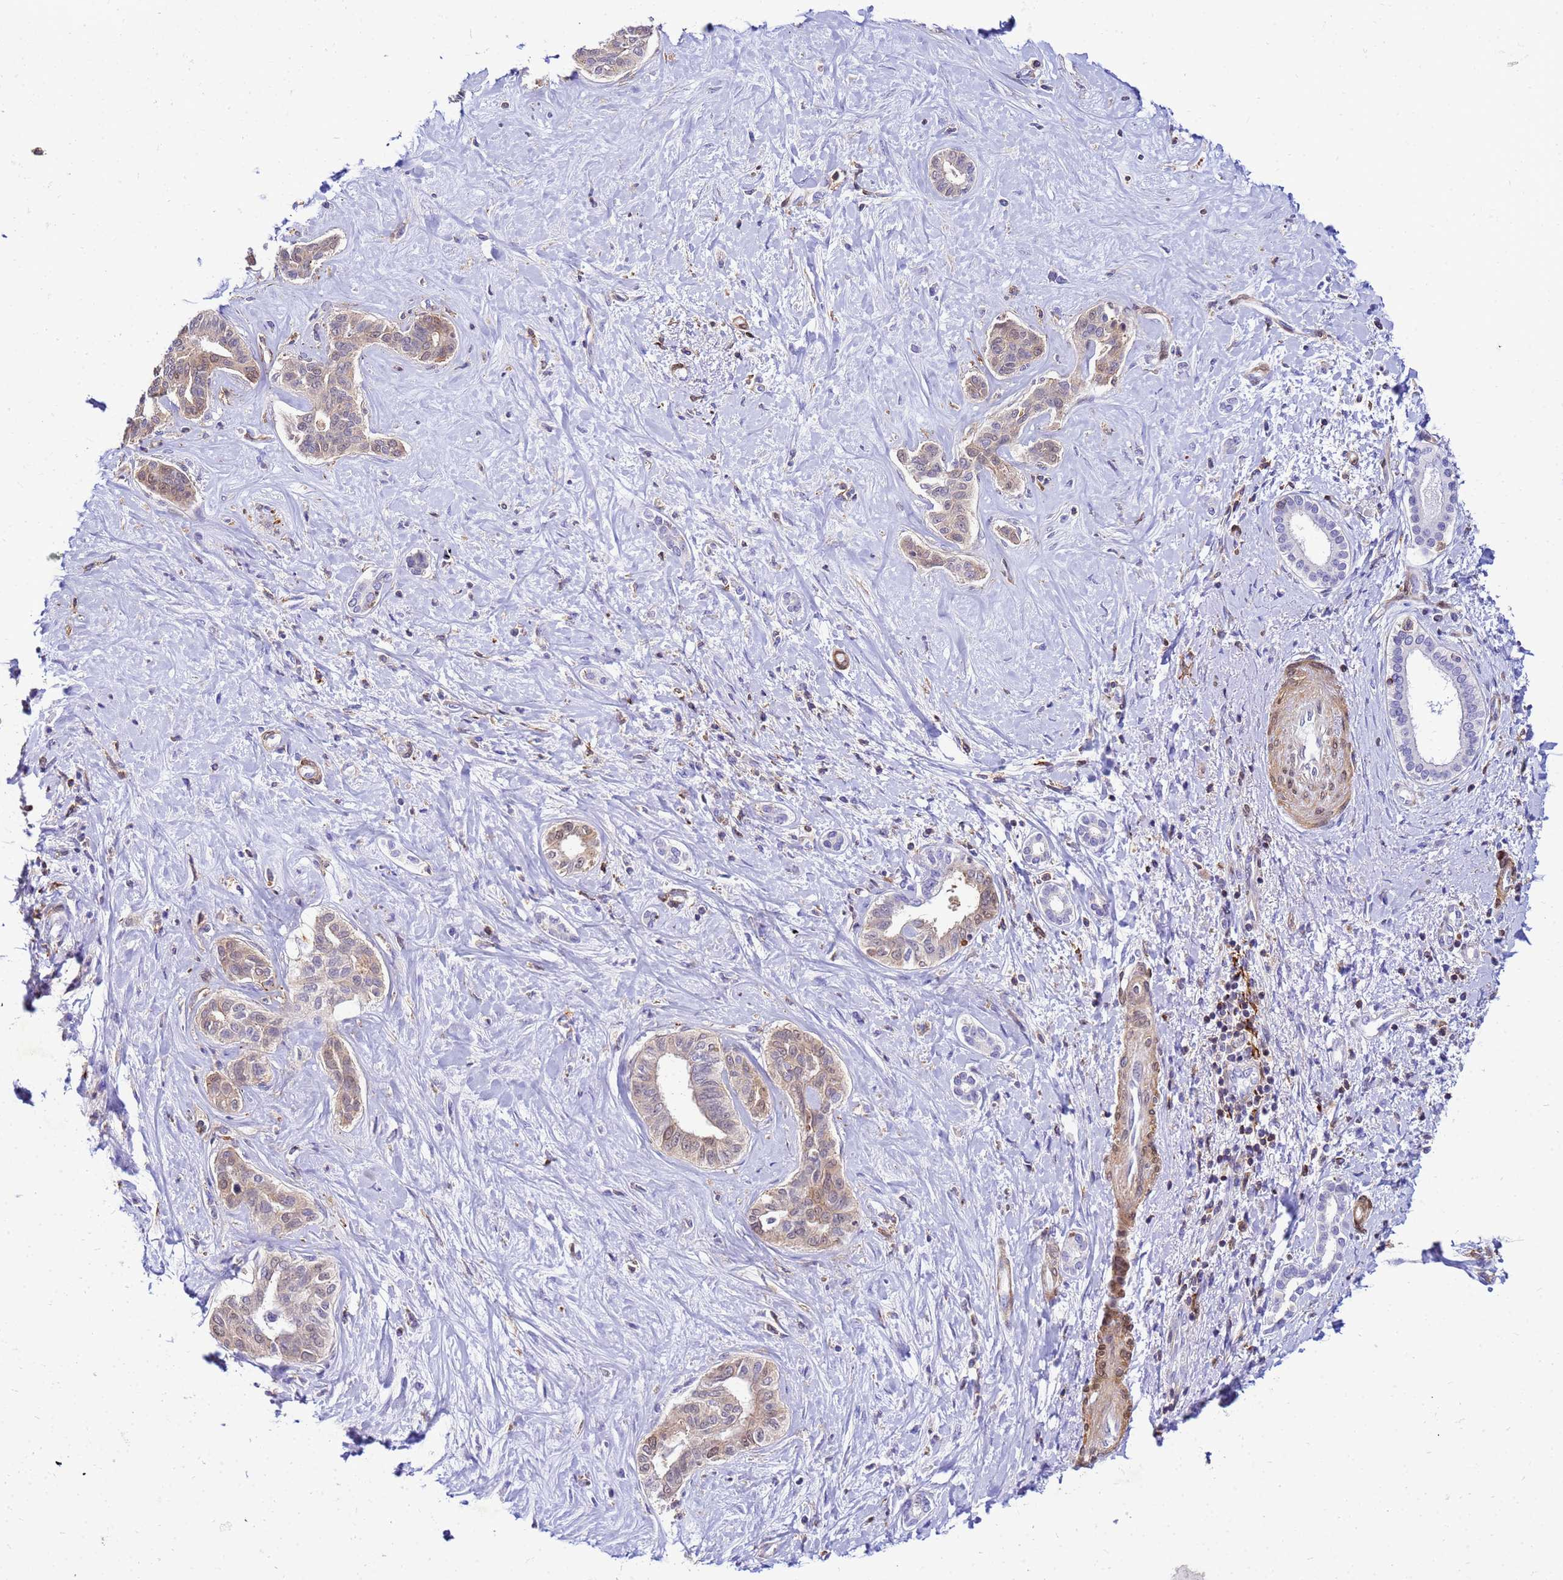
{"staining": {"intensity": "weak", "quantity": "25%-75%", "location": "cytoplasmic/membranous,nuclear"}, "tissue": "liver cancer", "cell_type": "Tumor cells", "image_type": "cancer", "snomed": [{"axis": "morphology", "description": "Cholangiocarcinoma"}, {"axis": "topography", "description": "Liver"}], "caption": "Immunohistochemical staining of human liver cancer (cholangiocarcinoma) demonstrates weak cytoplasmic/membranous and nuclear protein expression in about 25%-75% of tumor cells.", "gene": "DBNDD2", "patient": {"sex": "female", "age": 77}}